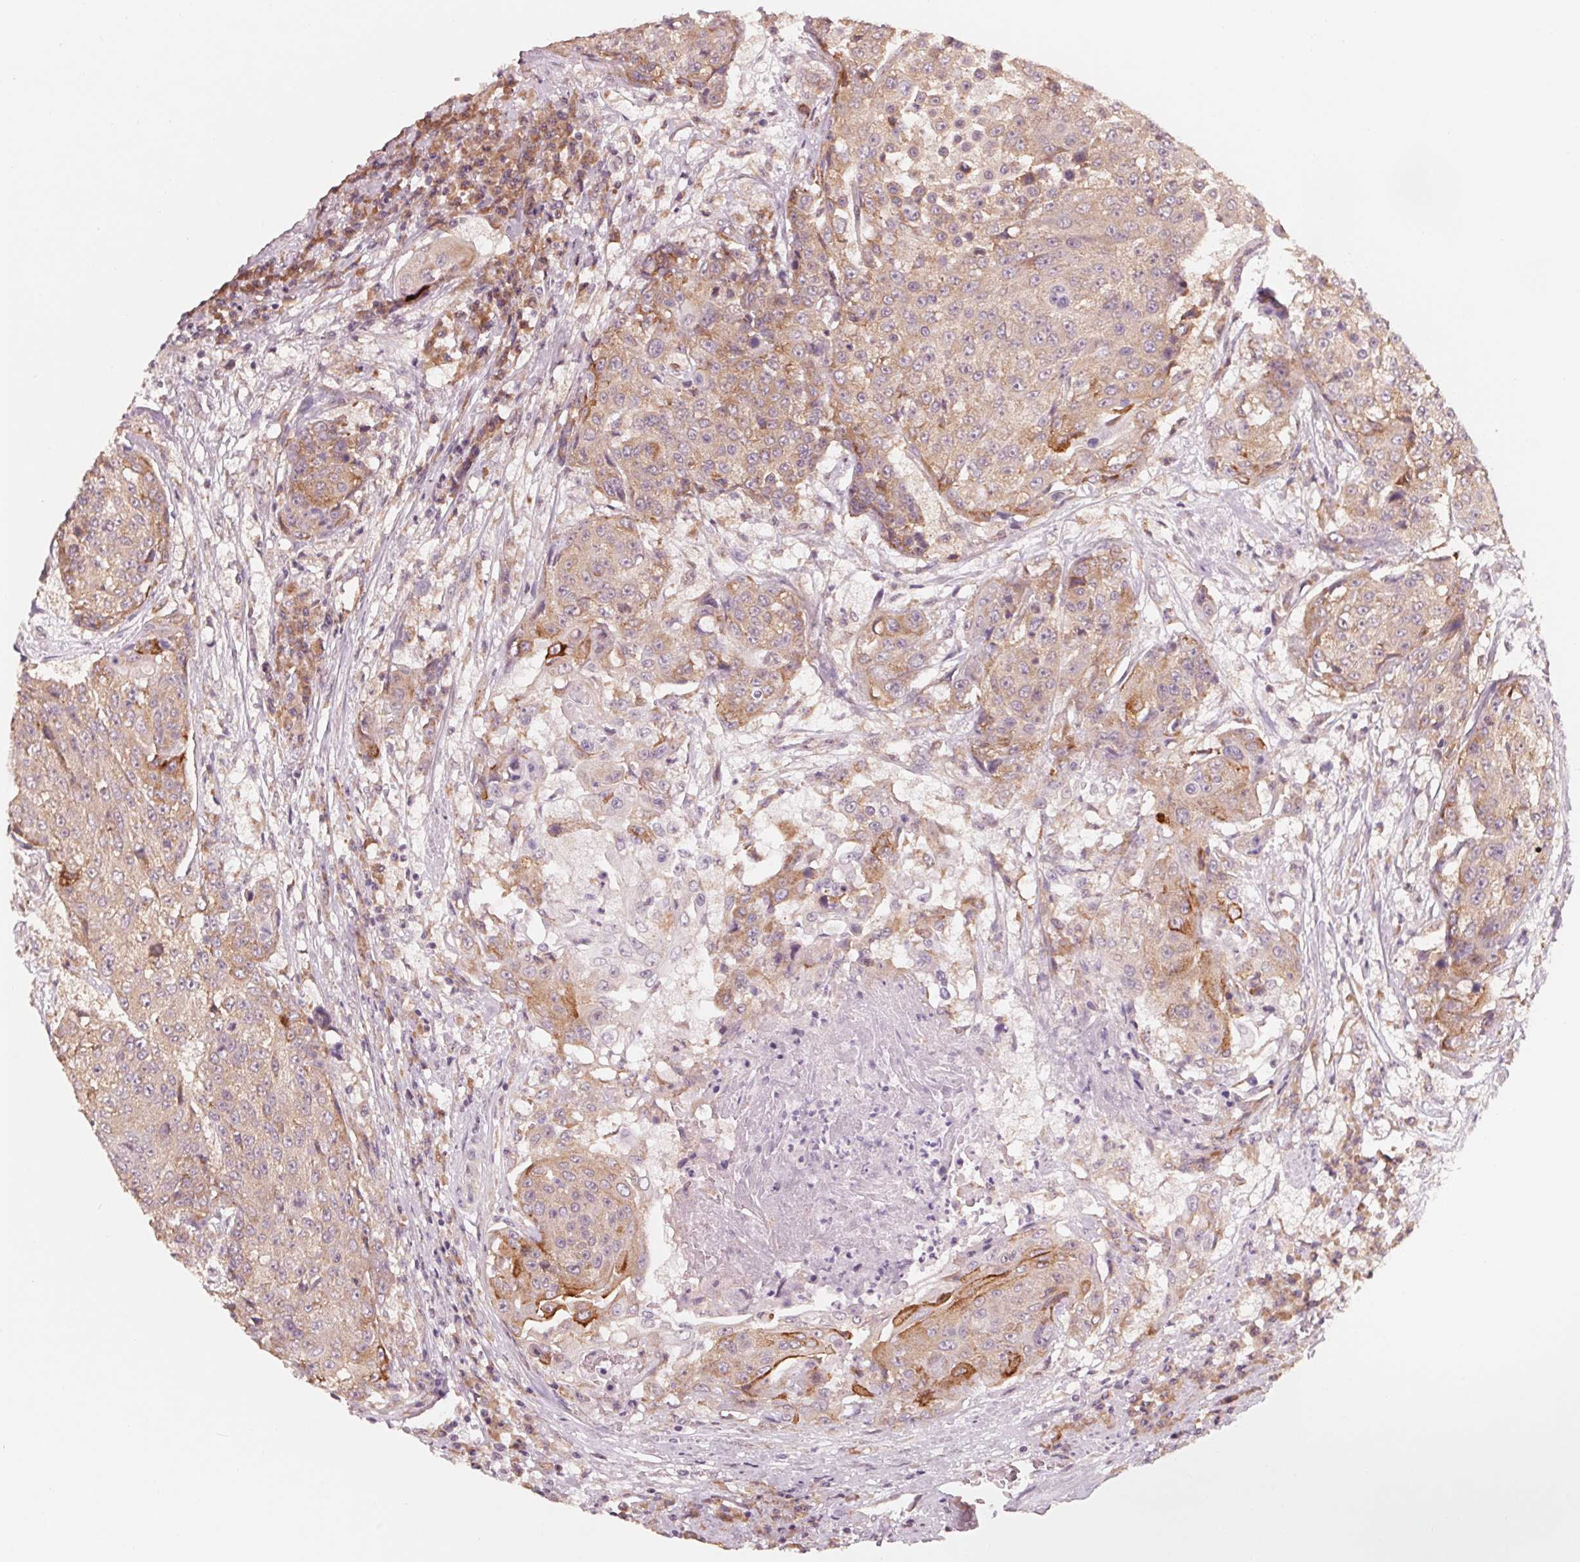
{"staining": {"intensity": "weak", "quantity": ">75%", "location": "cytoplasmic/membranous"}, "tissue": "urothelial cancer", "cell_type": "Tumor cells", "image_type": "cancer", "snomed": [{"axis": "morphology", "description": "Urothelial carcinoma, High grade"}, {"axis": "topography", "description": "Urinary bladder"}], "caption": "Urothelial cancer stained with a protein marker exhibits weak staining in tumor cells.", "gene": "GIGYF2", "patient": {"sex": "female", "age": 63}}